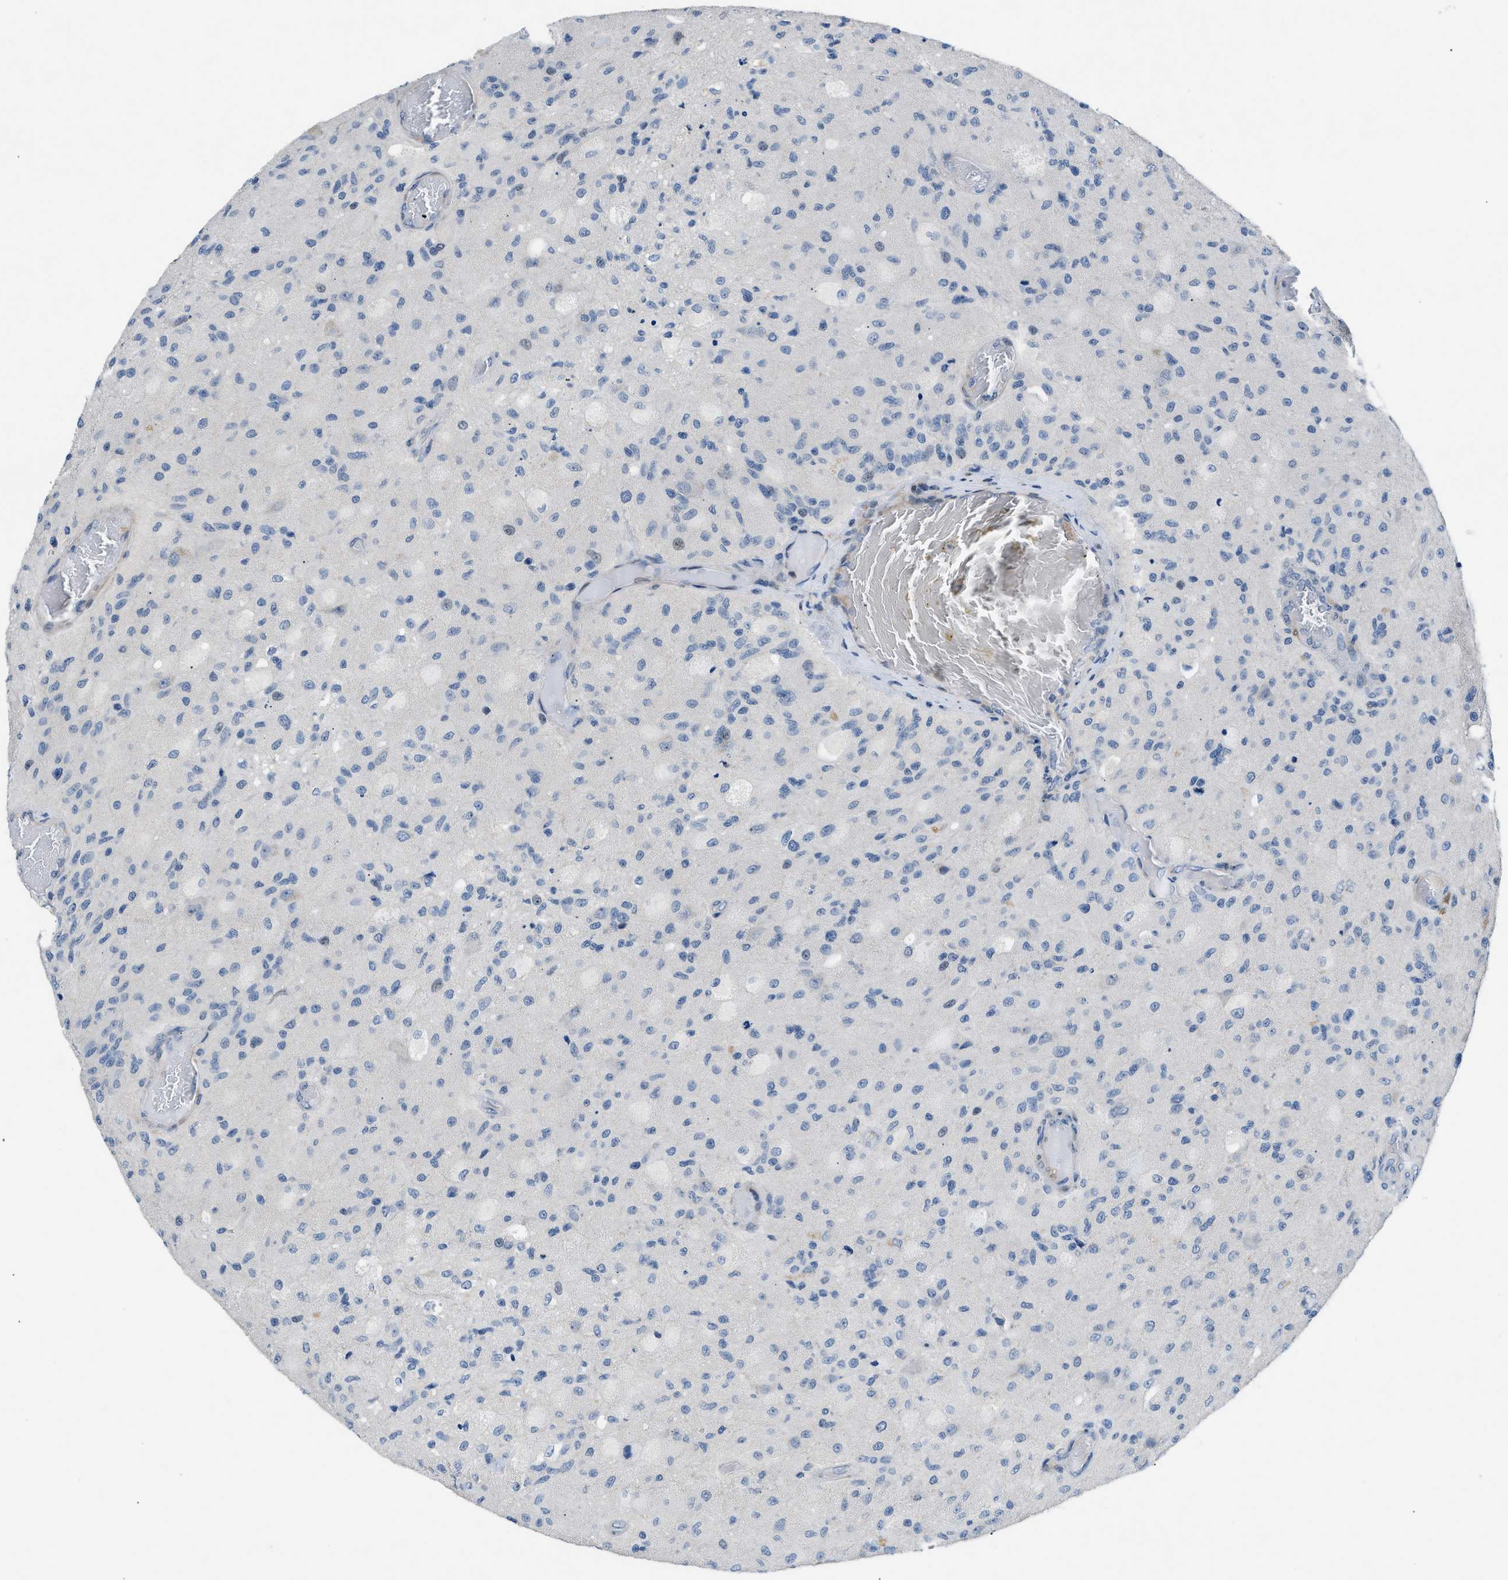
{"staining": {"intensity": "negative", "quantity": "none", "location": "none"}, "tissue": "glioma", "cell_type": "Tumor cells", "image_type": "cancer", "snomed": [{"axis": "morphology", "description": "Normal tissue, NOS"}, {"axis": "morphology", "description": "Glioma, malignant, High grade"}, {"axis": "topography", "description": "Cerebral cortex"}], "caption": "There is no significant positivity in tumor cells of malignant glioma (high-grade).", "gene": "FDCSP", "patient": {"sex": "male", "age": 77}}